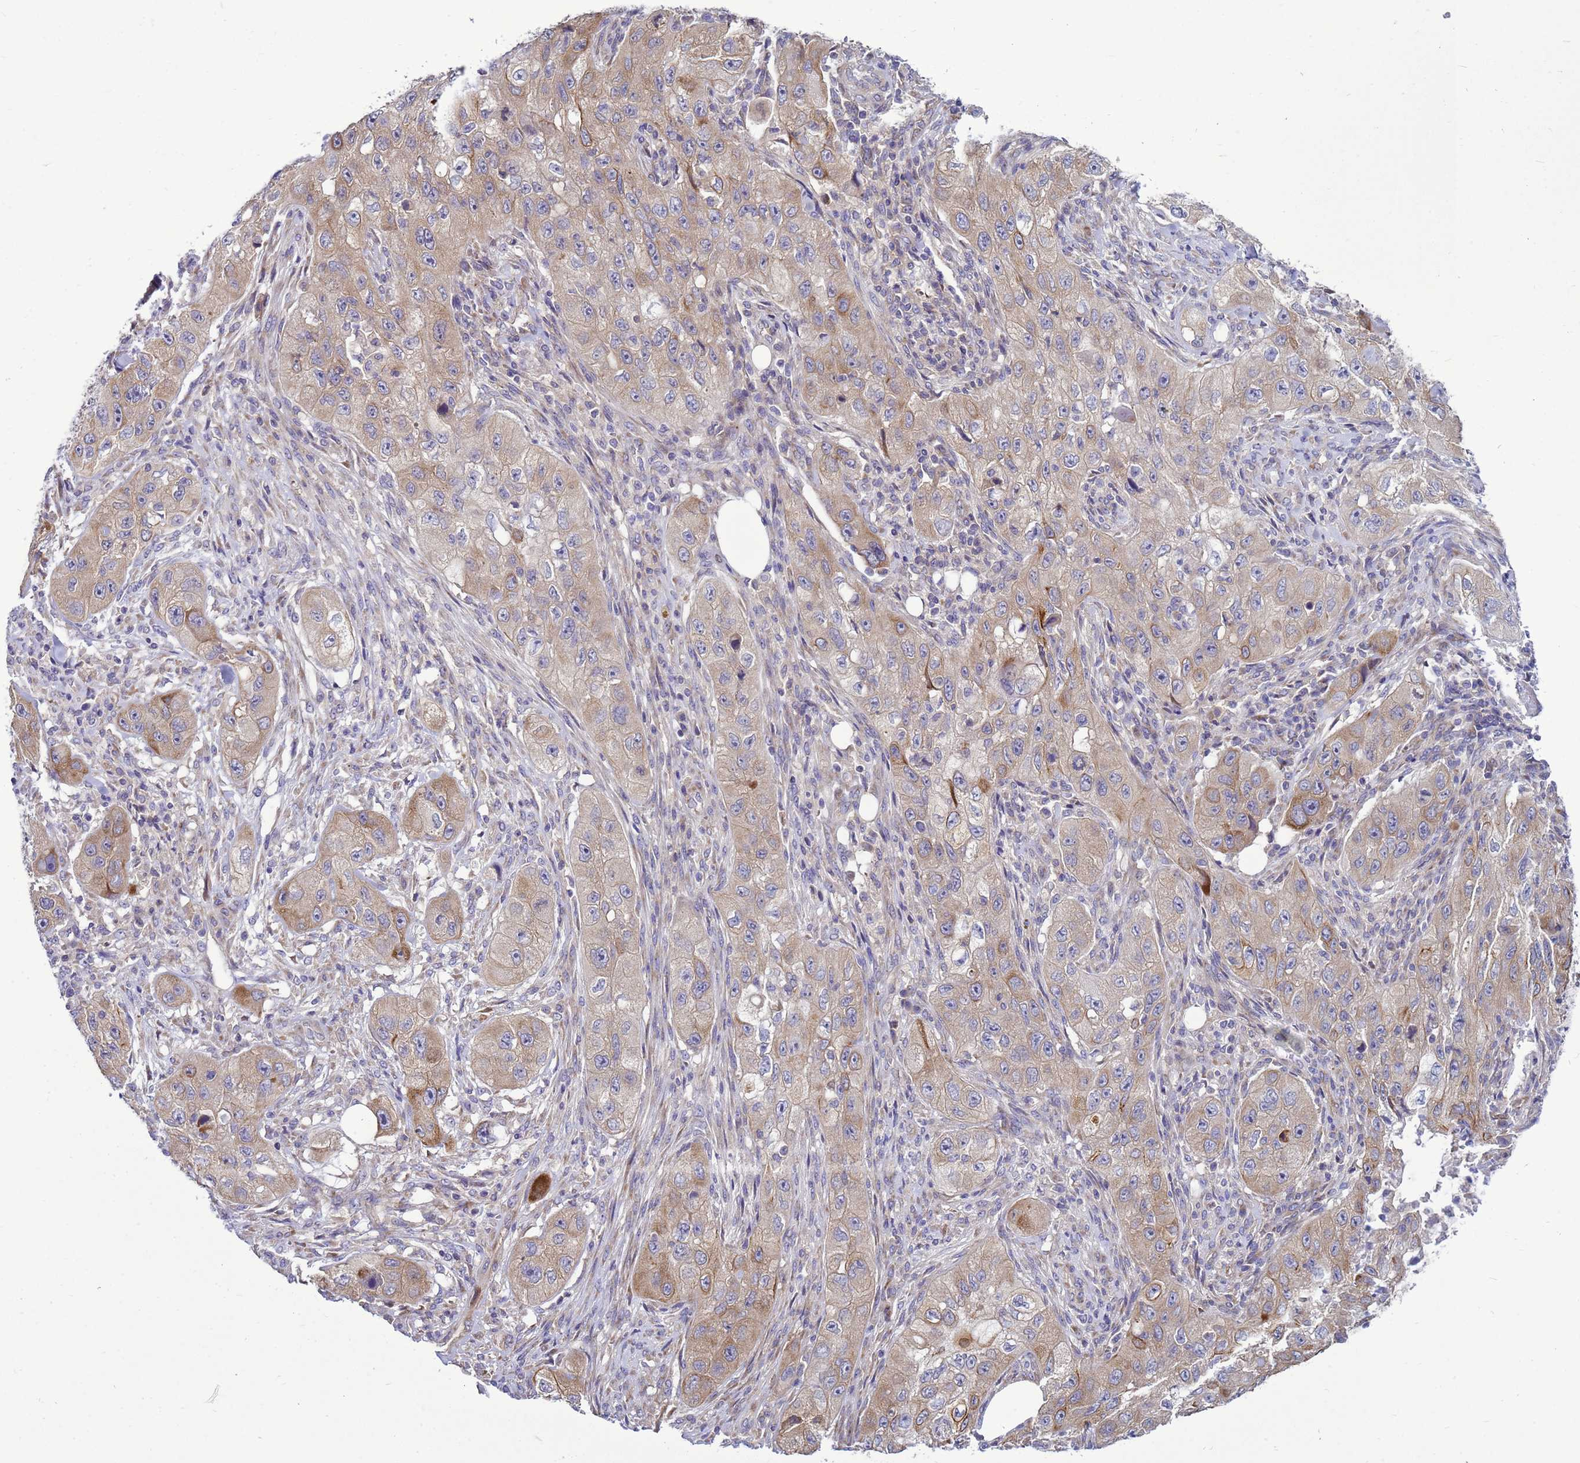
{"staining": {"intensity": "moderate", "quantity": "25%-75%", "location": "cytoplasmic/membranous"}, "tissue": "skin cancer", "cell_type": "Tumor cells", "image_type": "cancer", "snomed": [{"axis": "morphology", "description": "Squamous cell carcinoma, NOS"}, {"axis": "topography", "description": "Skin"}, {"axis": "topography", "description": "Subcutis"}], "caption": "Protein staining displays moderate cytoplasmic/membranous staining in approximately 25%-75% of tumor cells in skin squamous cell carcinoma. The protein is stained brown, and the nuclei are stained in blue (DAB (3,3'-diaminobenzidine) IHC with brightfield microscopy, high magnification).", "gene": "MON1B", "patient": {"sex": "male", "age": 73}}